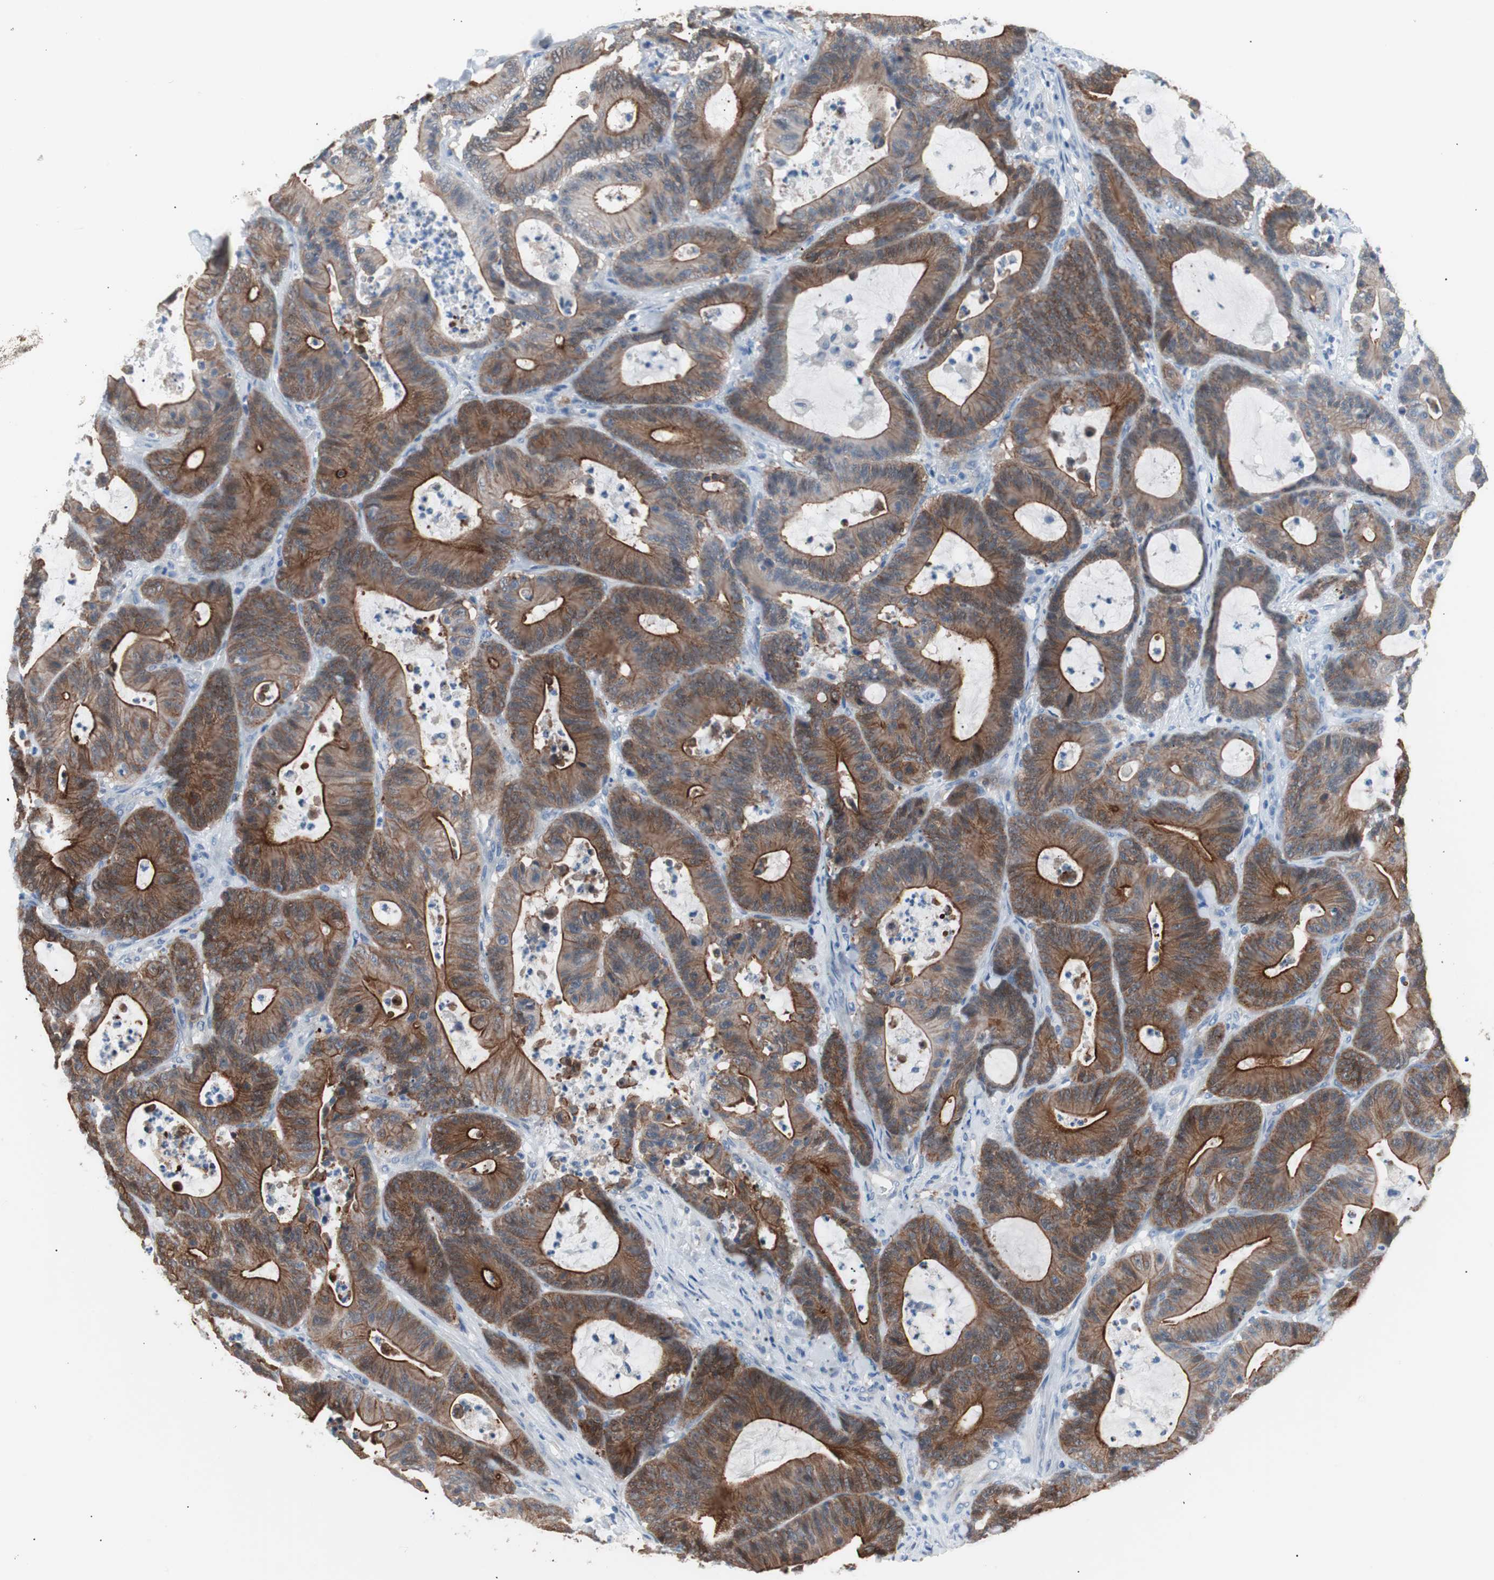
{"staining": {"intensity": "strong", "quantity": ">75%", "location": "cytoplasmic/membranous"}, "tissue": "colorectal cancer", "cell_type": "Tumor cells", "image_type": "cancer", "snomed": [{"axis": "morphology", "description": "Adenocarcinoma, NOS"}, {"axis": "topography", "description": "Colon"}], "caption": "Immunohistochemical staining of human colorectal cancer exhibits strong cytoplasmic/membranous protein positivity in about >75% of tumor cells. The staining is performed using DAB brown chromogen to label protein expression. The nuclei are counter-stained blue using hematoxylin.", "gene": "VIL1", "patient": {"sex": "female", "age": 84}}